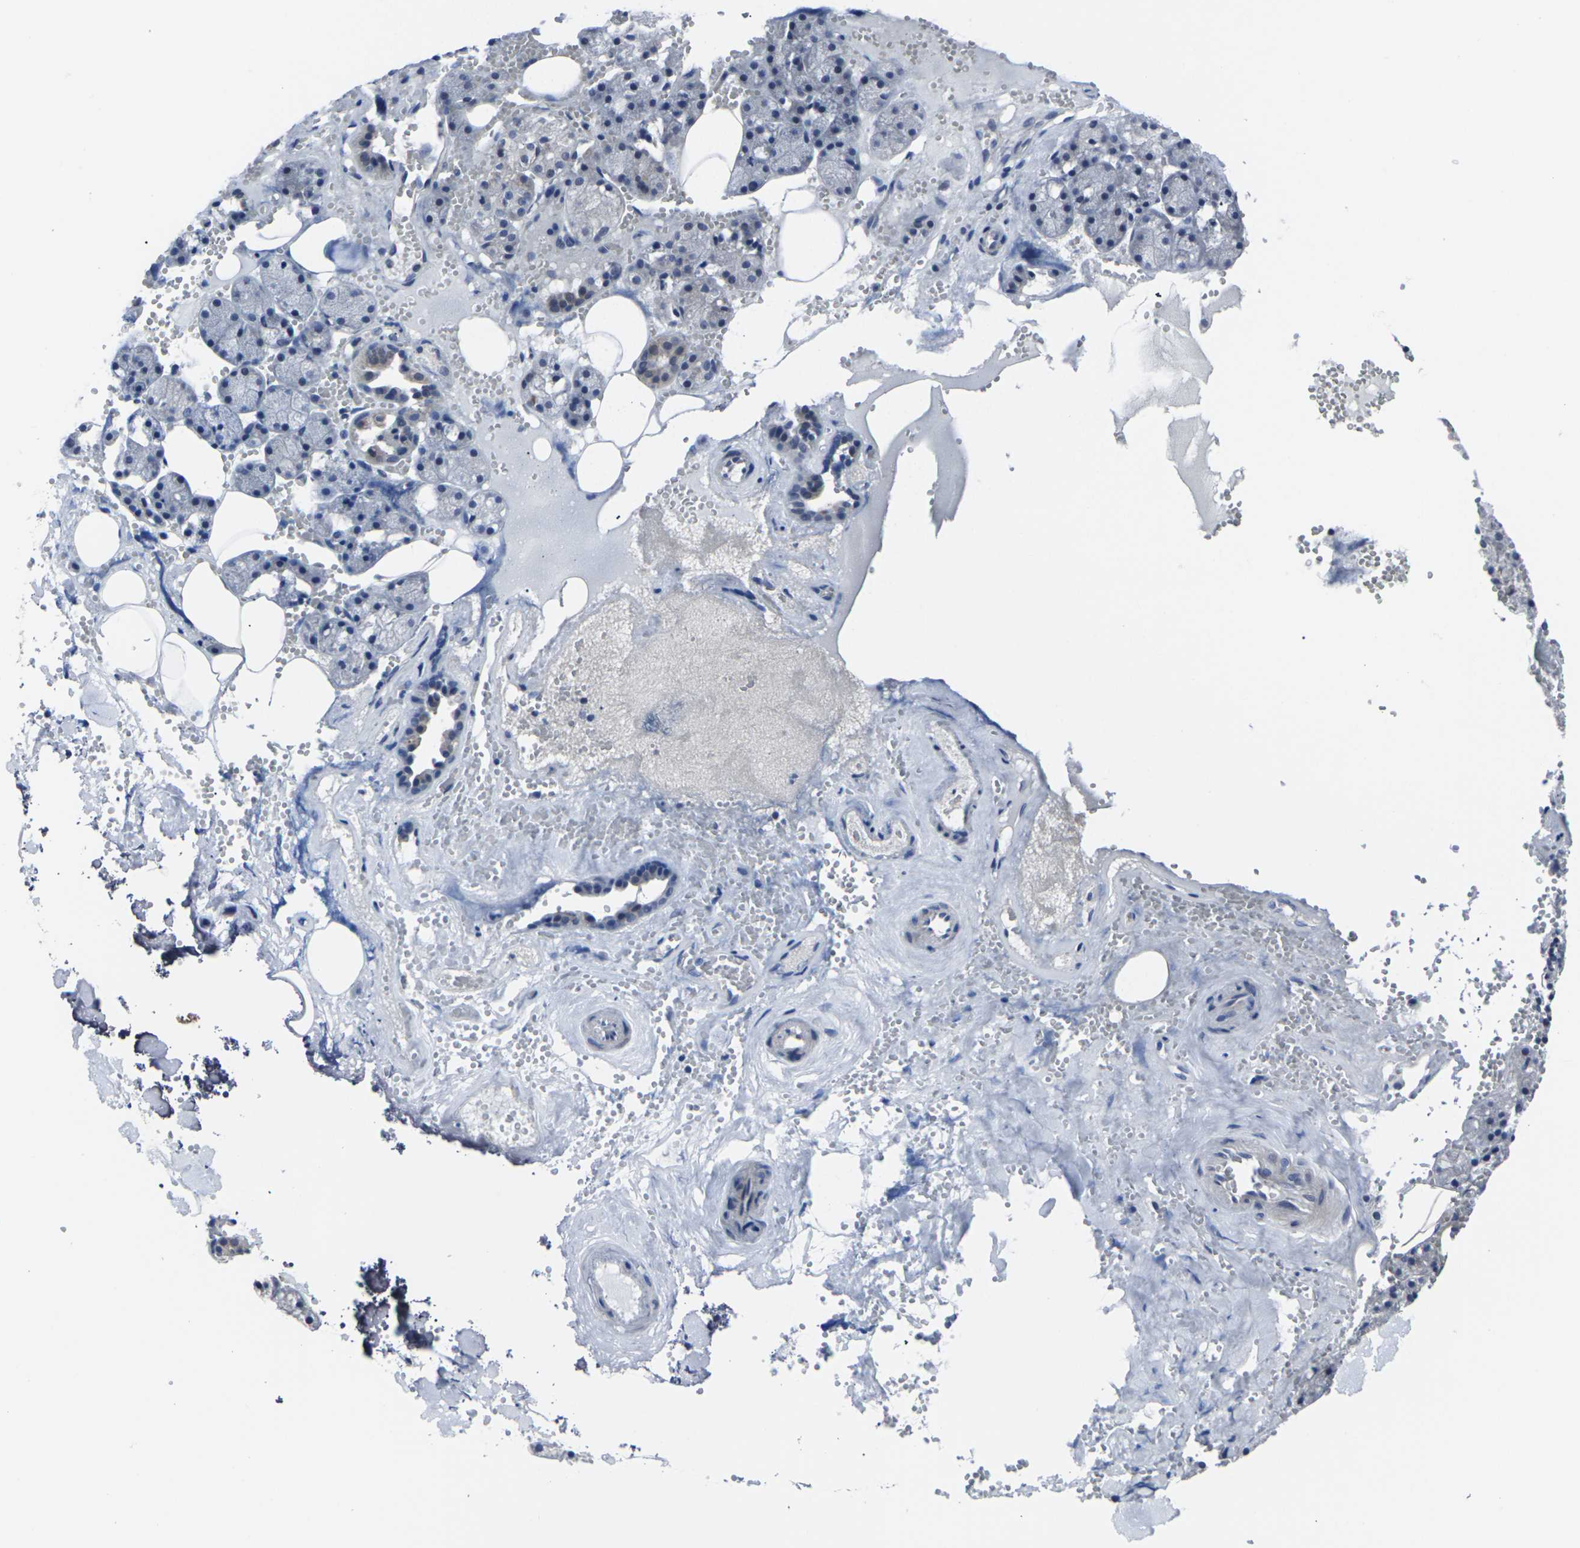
{"staining": {"intensity": "moderate", "quantity": "<25%", "location": "cytoplasmic/membranous"}, "tissue": "salivary gland", "cell_type": "Glandular cells", "image_type": "normal", "snomed": [{"axis": "morphology", "description": "Normal tissue, NOS"}, {"axis": "topography", "description": "Salivary gland"}], "caption": "Salivary gland stained with a brown dye shows moderate cytoplasmic/membranous positive staining in approximately <25% of glandular cells.", "gene": "MSANTD4", "patient": {"sex": "male", "age": 62}}